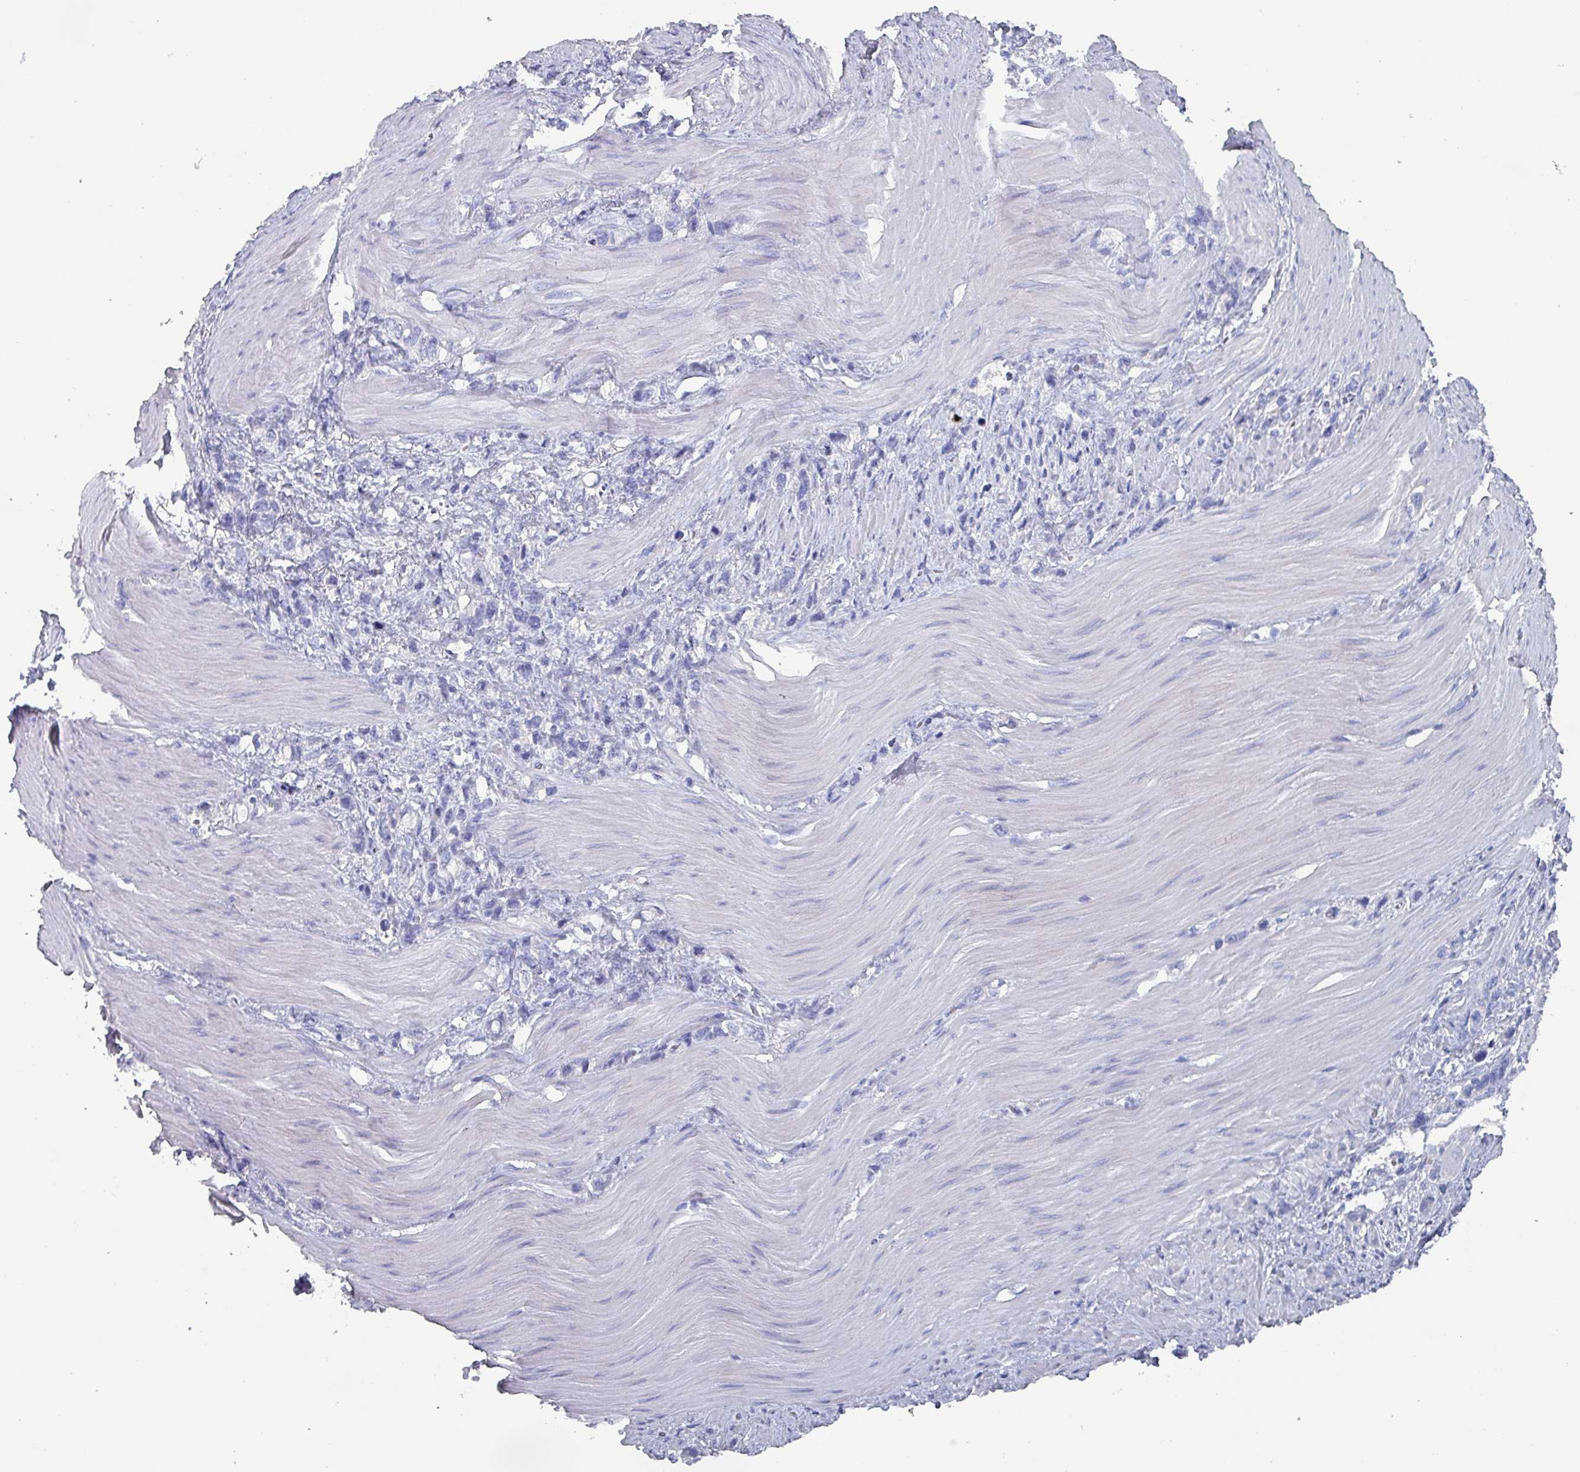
{"staining": {"intensity": "negative", "quantity": "none", "location": "none"}, "tissue": "stomach cancer", "cell_type": "Tumor cells", "image_type": "cancer", "snomed": [{"axis": "morphology", "description": "Adenocarcinoma, NOS"}, {"axis": "topography", "description": "Stomach"}], "caption": "A micrograph of stomach cancer (adenocarcinoma) stained for a protein reveals no brown staining in tumor cells.", "gene": "INS-IGF2", "patient": {"sex": "female", "age": 65}}